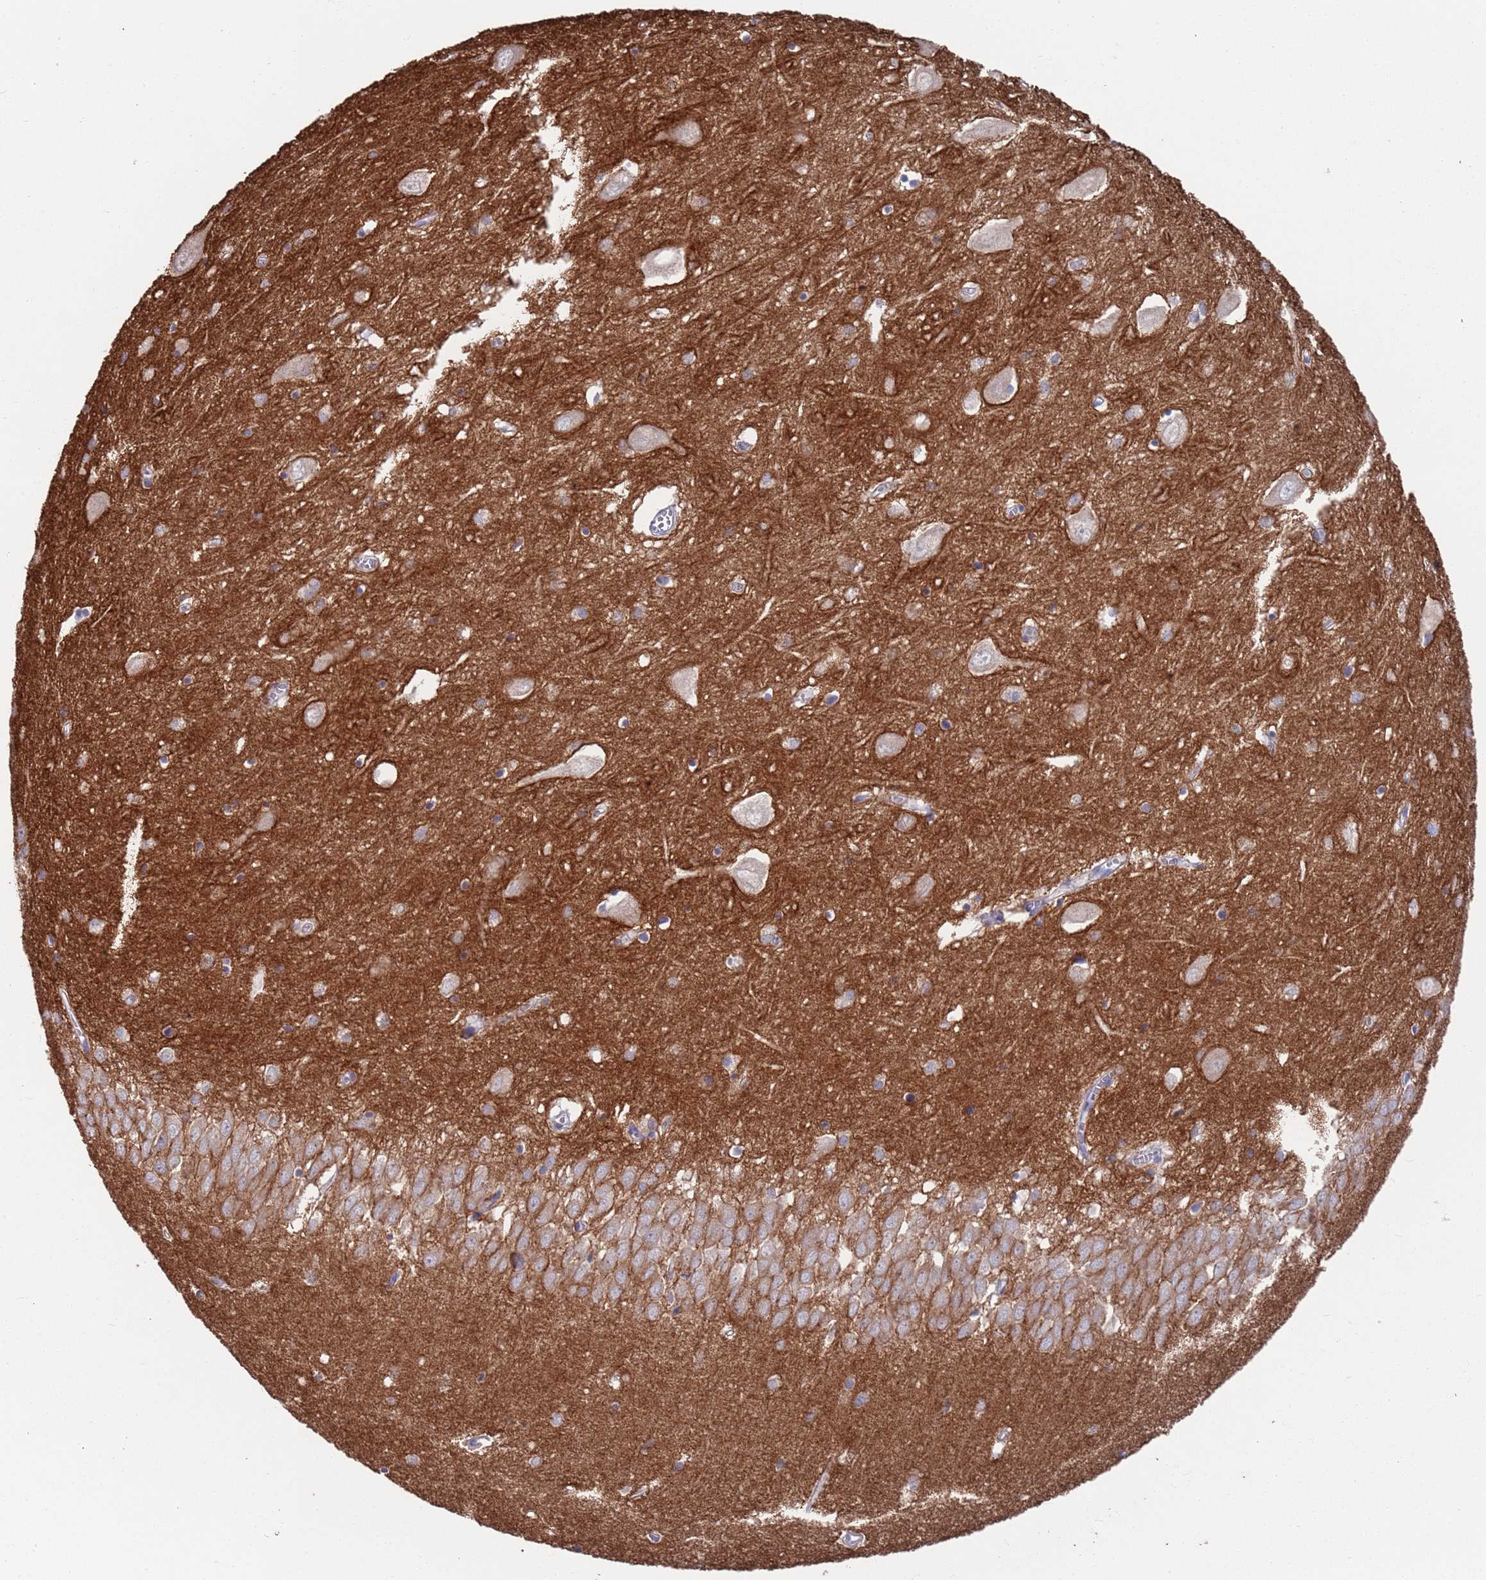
{"staining": {"intensity": "weak", "quantity": "25%-75%", "location": "cytoplasmic/membranous"}, "tissue": "hippocampus", "cell_type": "Glial cells", "image_type": "normal", "snomed": [{"axis": "morphology", "description": "Normal tissue, NOS"}, {"axis": "topography", "description": "Hippocampus"}], "caption": "A brown stain labels weak cytoplasmic/membranous expression of a protein in glial cells of benign hippocampus.", "gene": "ANK2", "patient": {"sex": "female", "age": 64}}